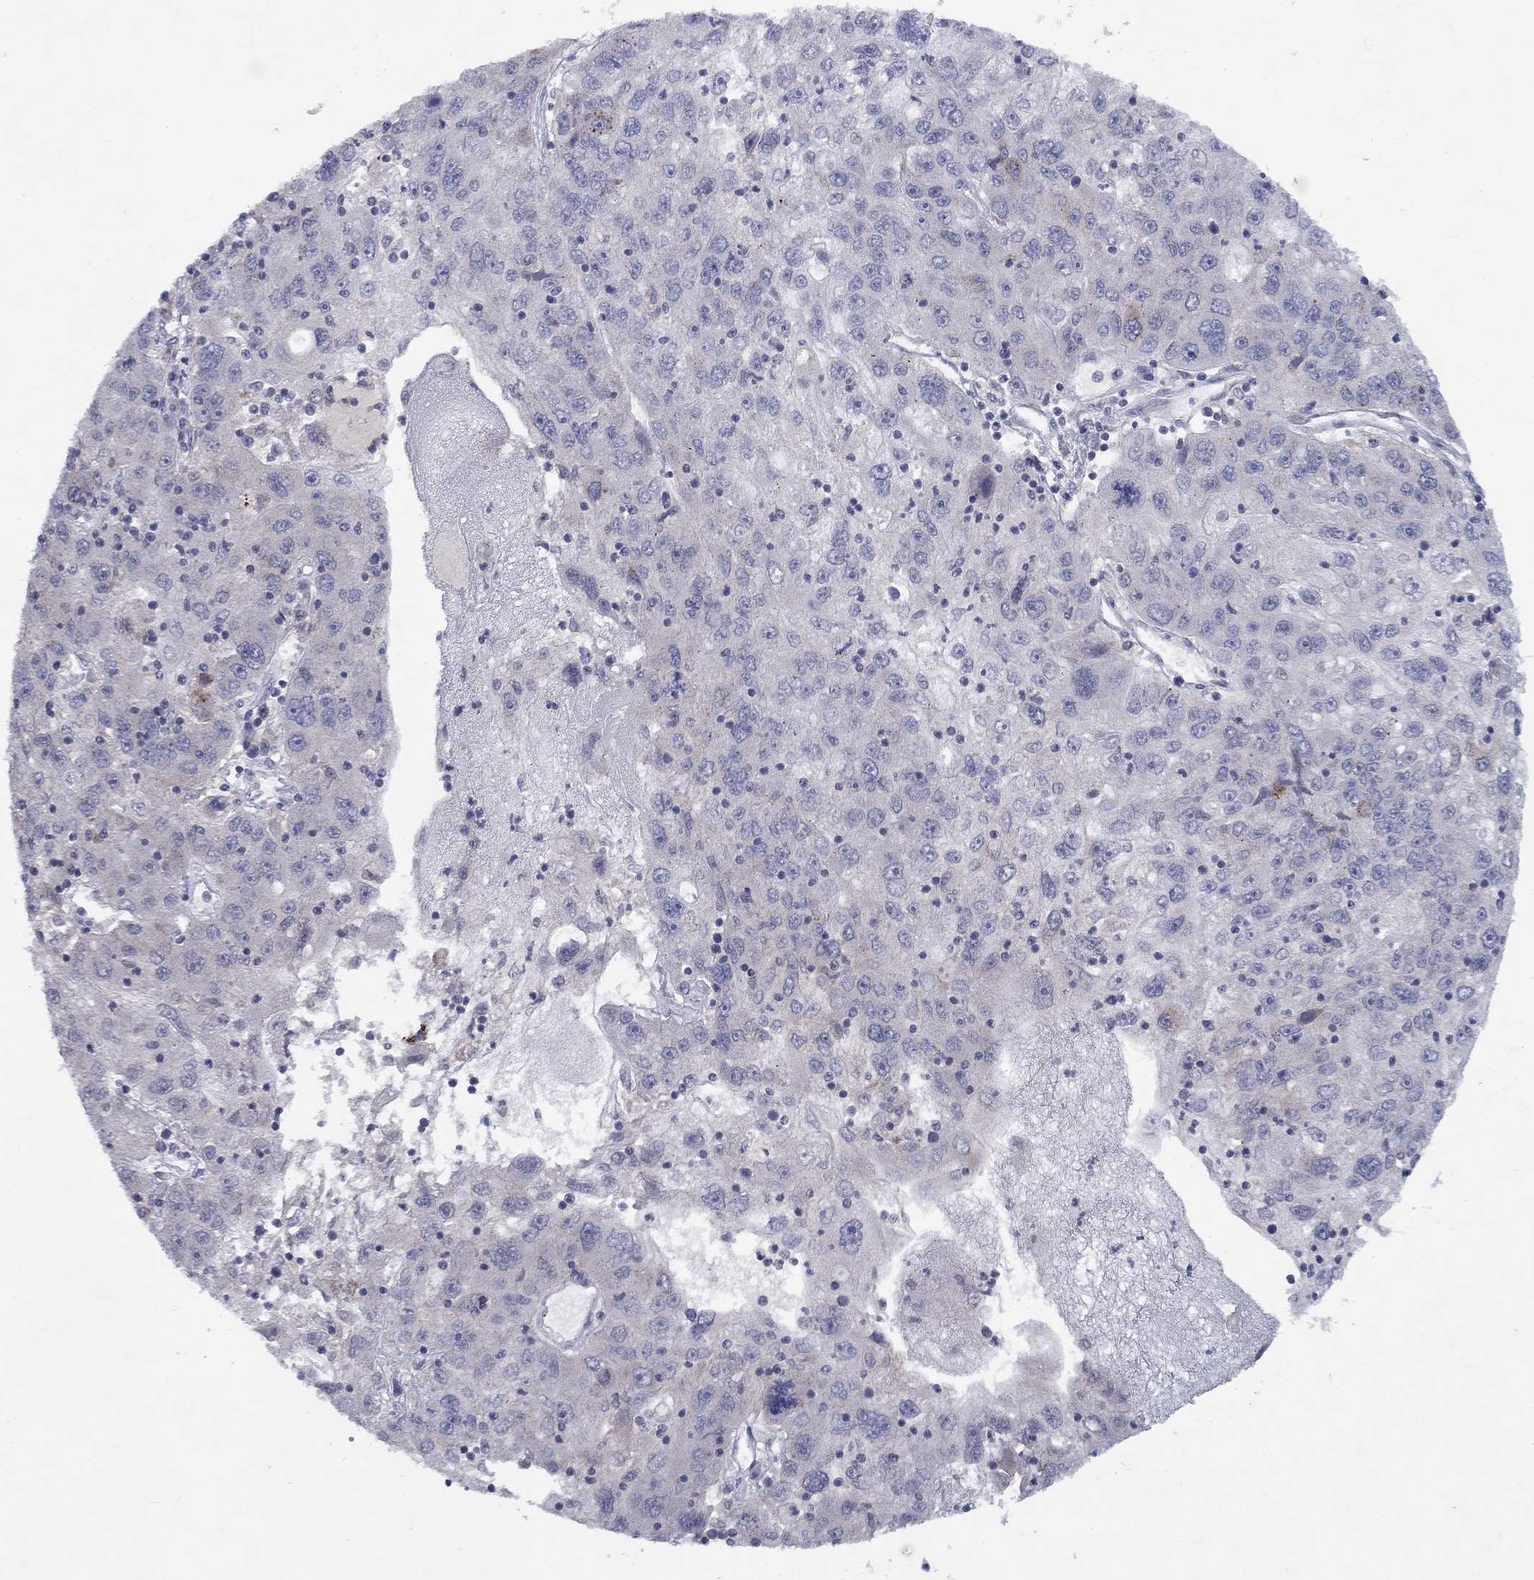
{"staining": {"intensity": "negative", "quantity": "none", "location": "none"}, "tissue": "stomach cancer", "cell_type": "Tumor cells", "image_type": "cancer", "snomed": [{"axis": "morphology", "description": "Adenocarcinoma, NOS"}, {"axis": "topography", "description": "Stomach"}], "caption": "Micrograph shows no protein expression in tumor cells of stomach cancer tissue.", "gene": "CACNA1A", "patient": {"sex": "male", "age": 56}}